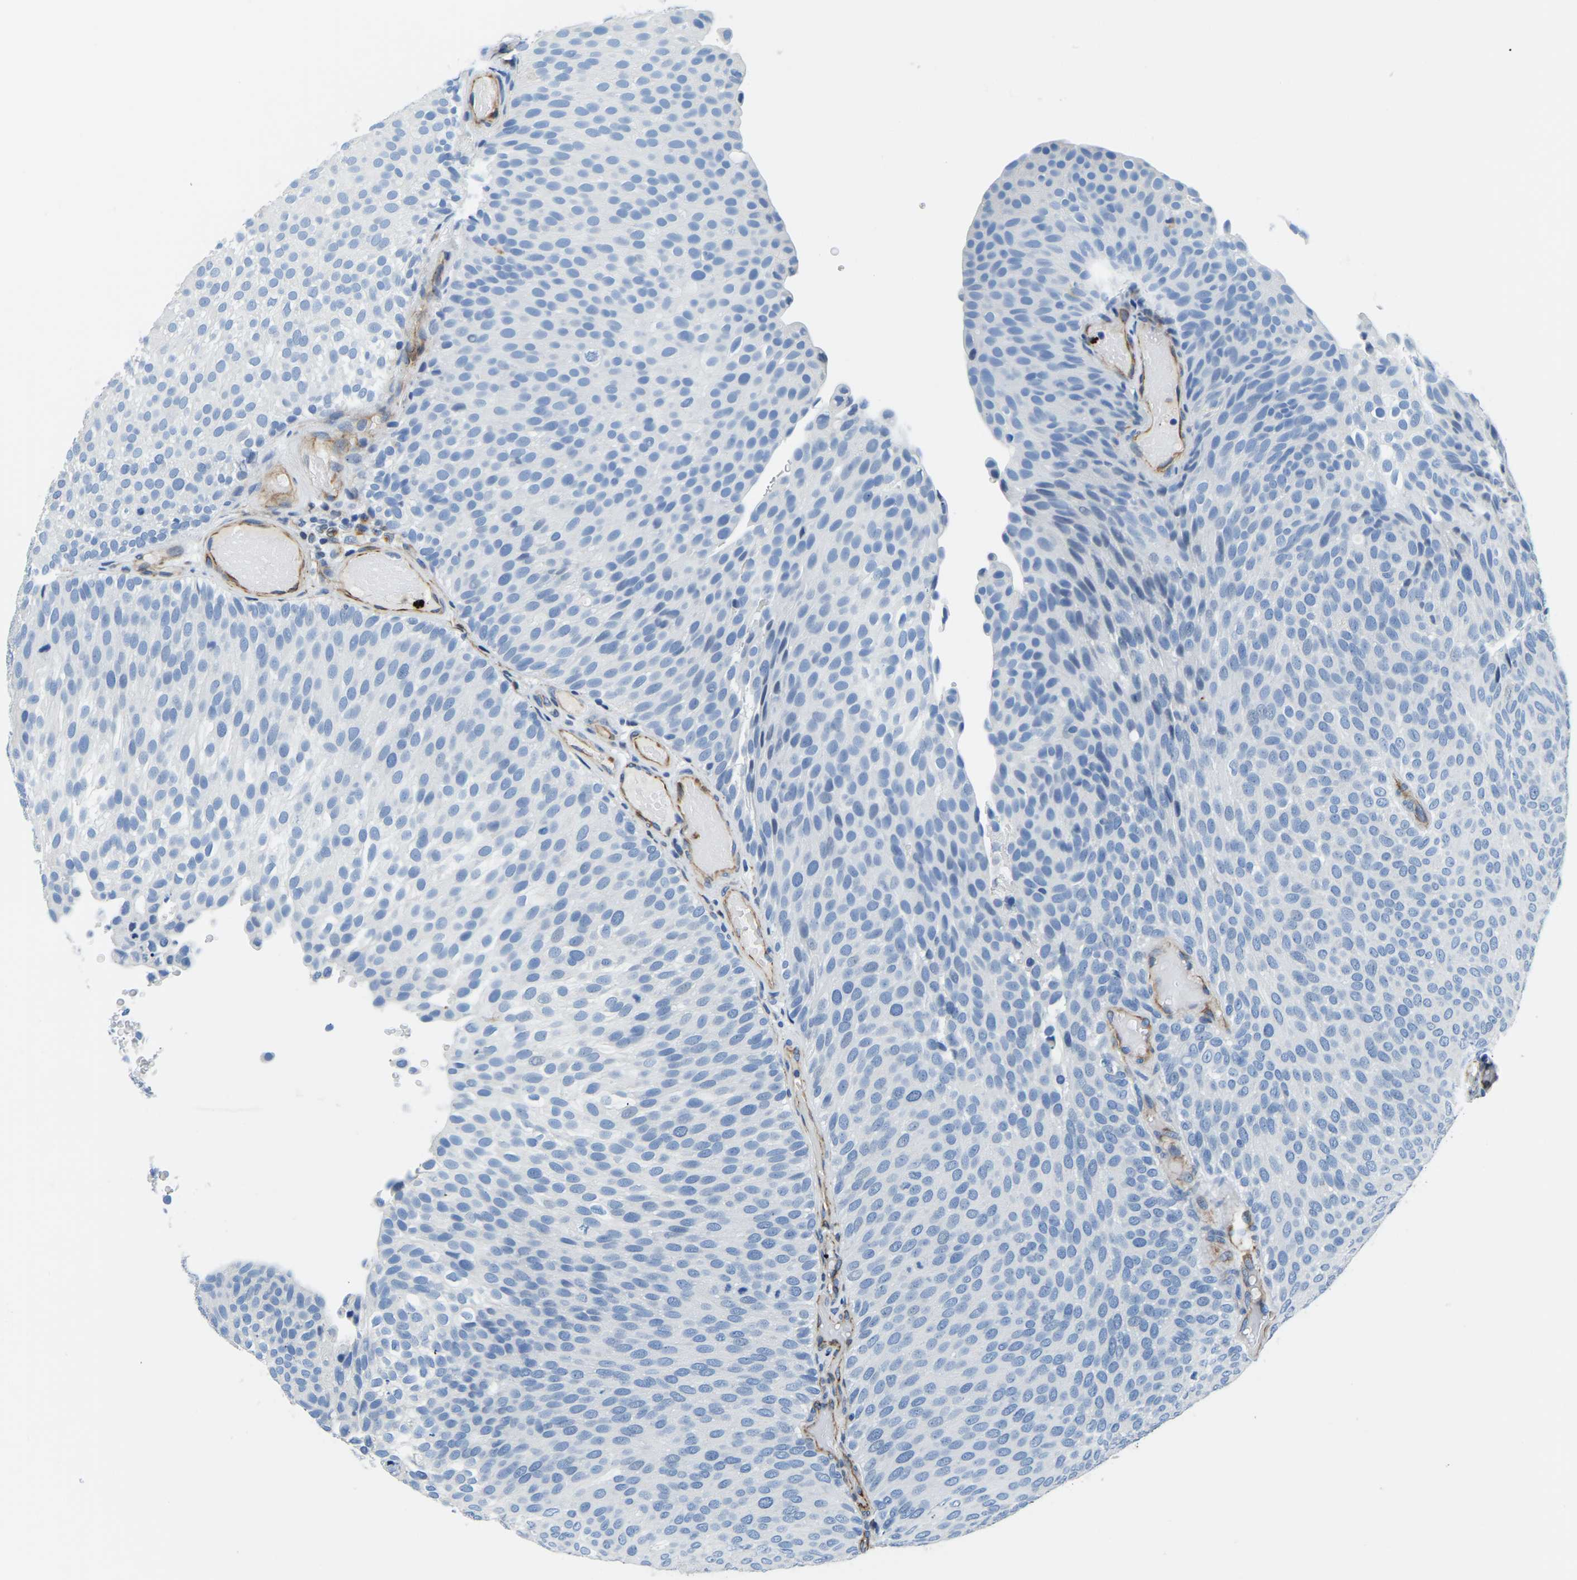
{"staining": {"intensity": "negative", "quantity": "none", "location": "none"}, "tissue": "urothelial cancer", "cell_type": "Tumor cells", "image_type": "cancer", "snomed": [{"axis": "morphology", "description": "Urothelial carcinoma, Low grade"}, {"axis": "topography", "description": "Urinary bladder"}], "caption": "Tumor cells are negative for protein expression in human urothelial cancer.", "gene": "MS4A3", "patient": {"sex": "male", "age": 78}}